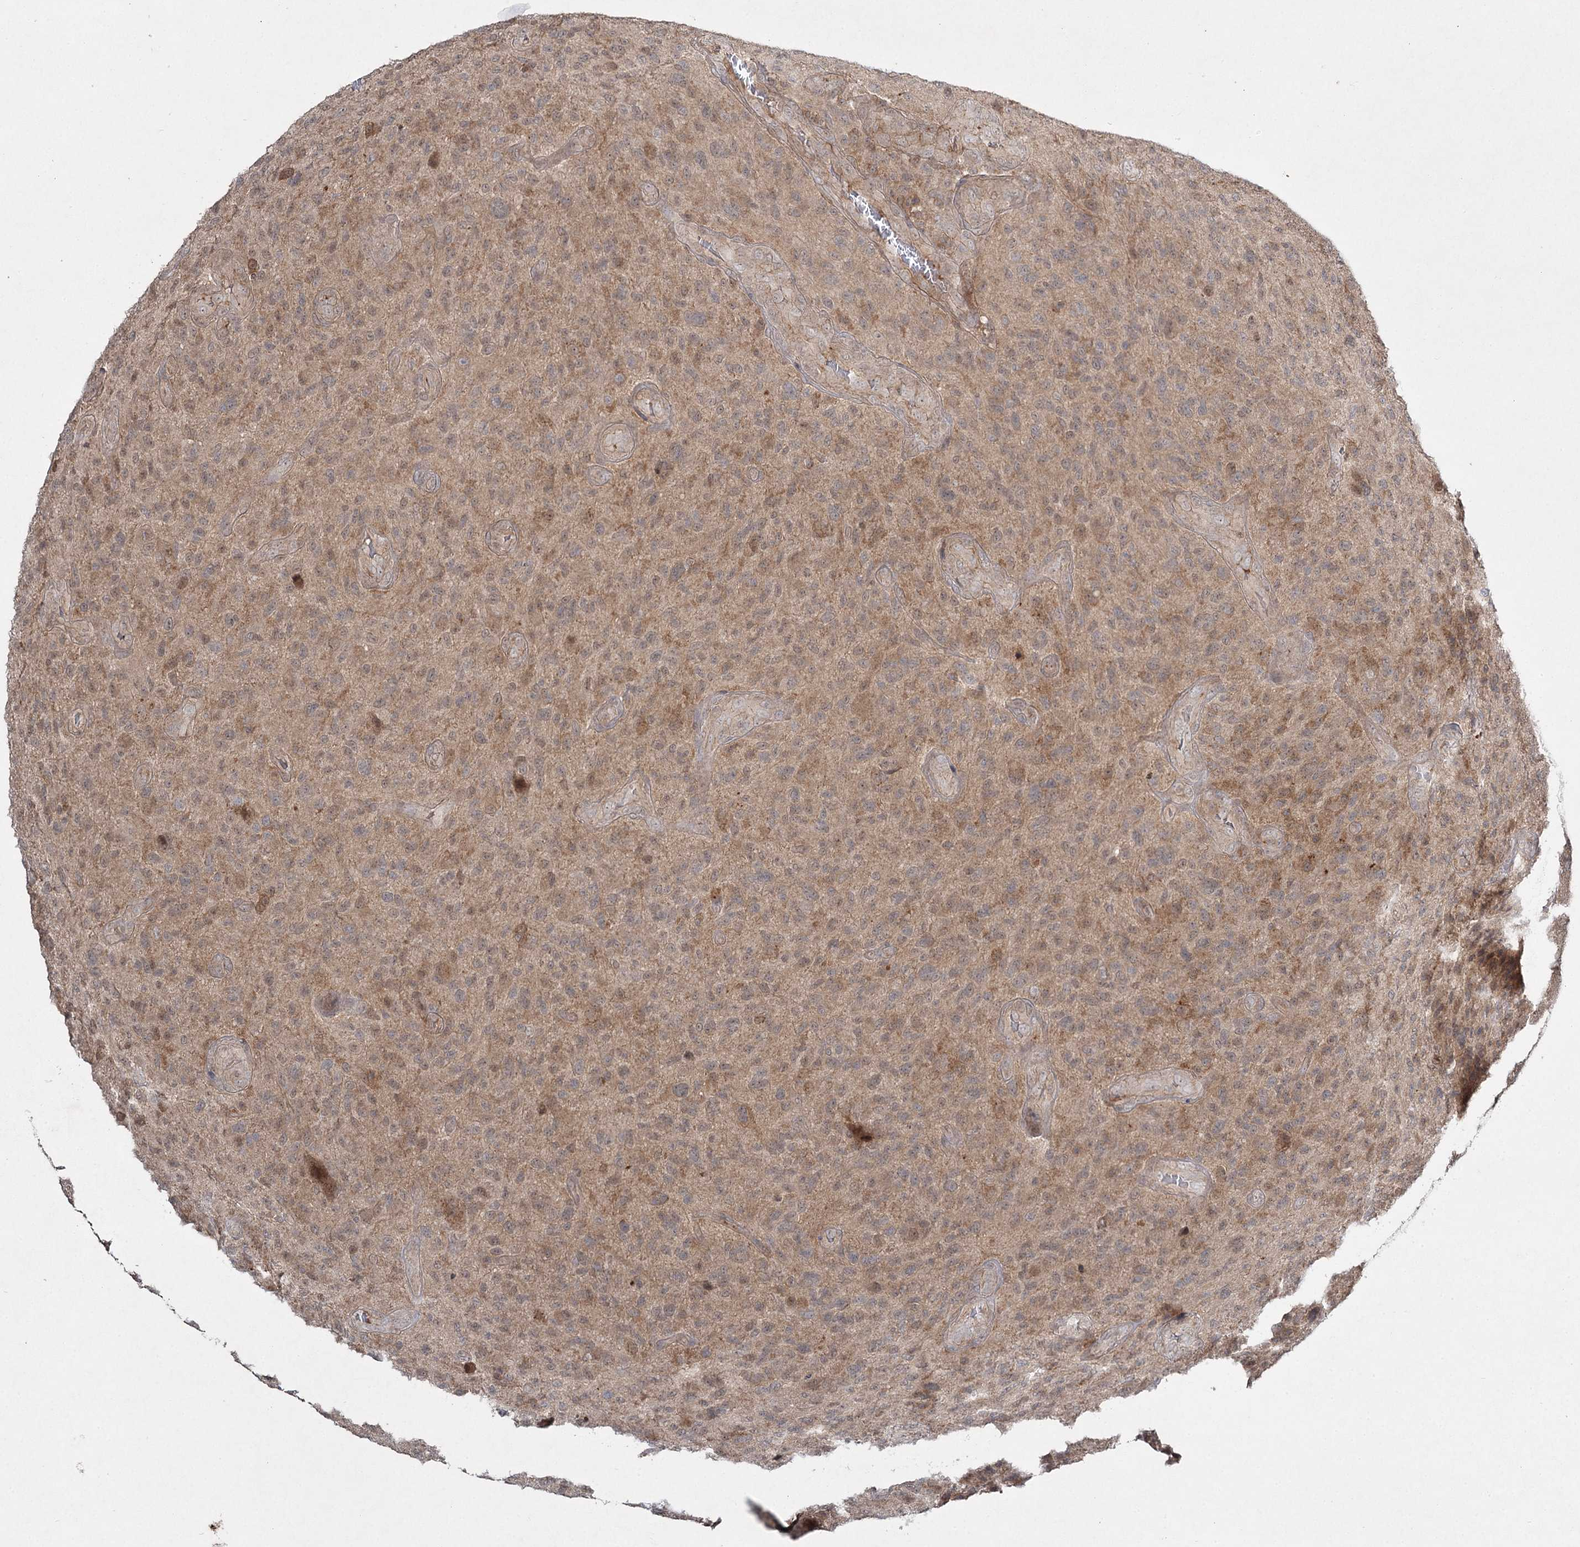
{"staining": {"intensity": "moderate", "quantity": ">75%", "location": "cytoplasmic/membranous,nuclear"}, "tissue": "glioma", "cell_type": "Tumor cells", "image_type": "cancer", "snomed": [{"axis": "morphology", "description": "Glioma, malignant, High grade"}, {"axis": "topography", "description": "Brain"}], "caption": "About >75% of tumor cells in malignant glioma (high-grade) display moderate cytoplasmic/membranous and nuclear protein positivity as visualized by brown immunohistochemical staining.", "gene": "WDR44", "patient": {"sex": "male", "age": 47}}